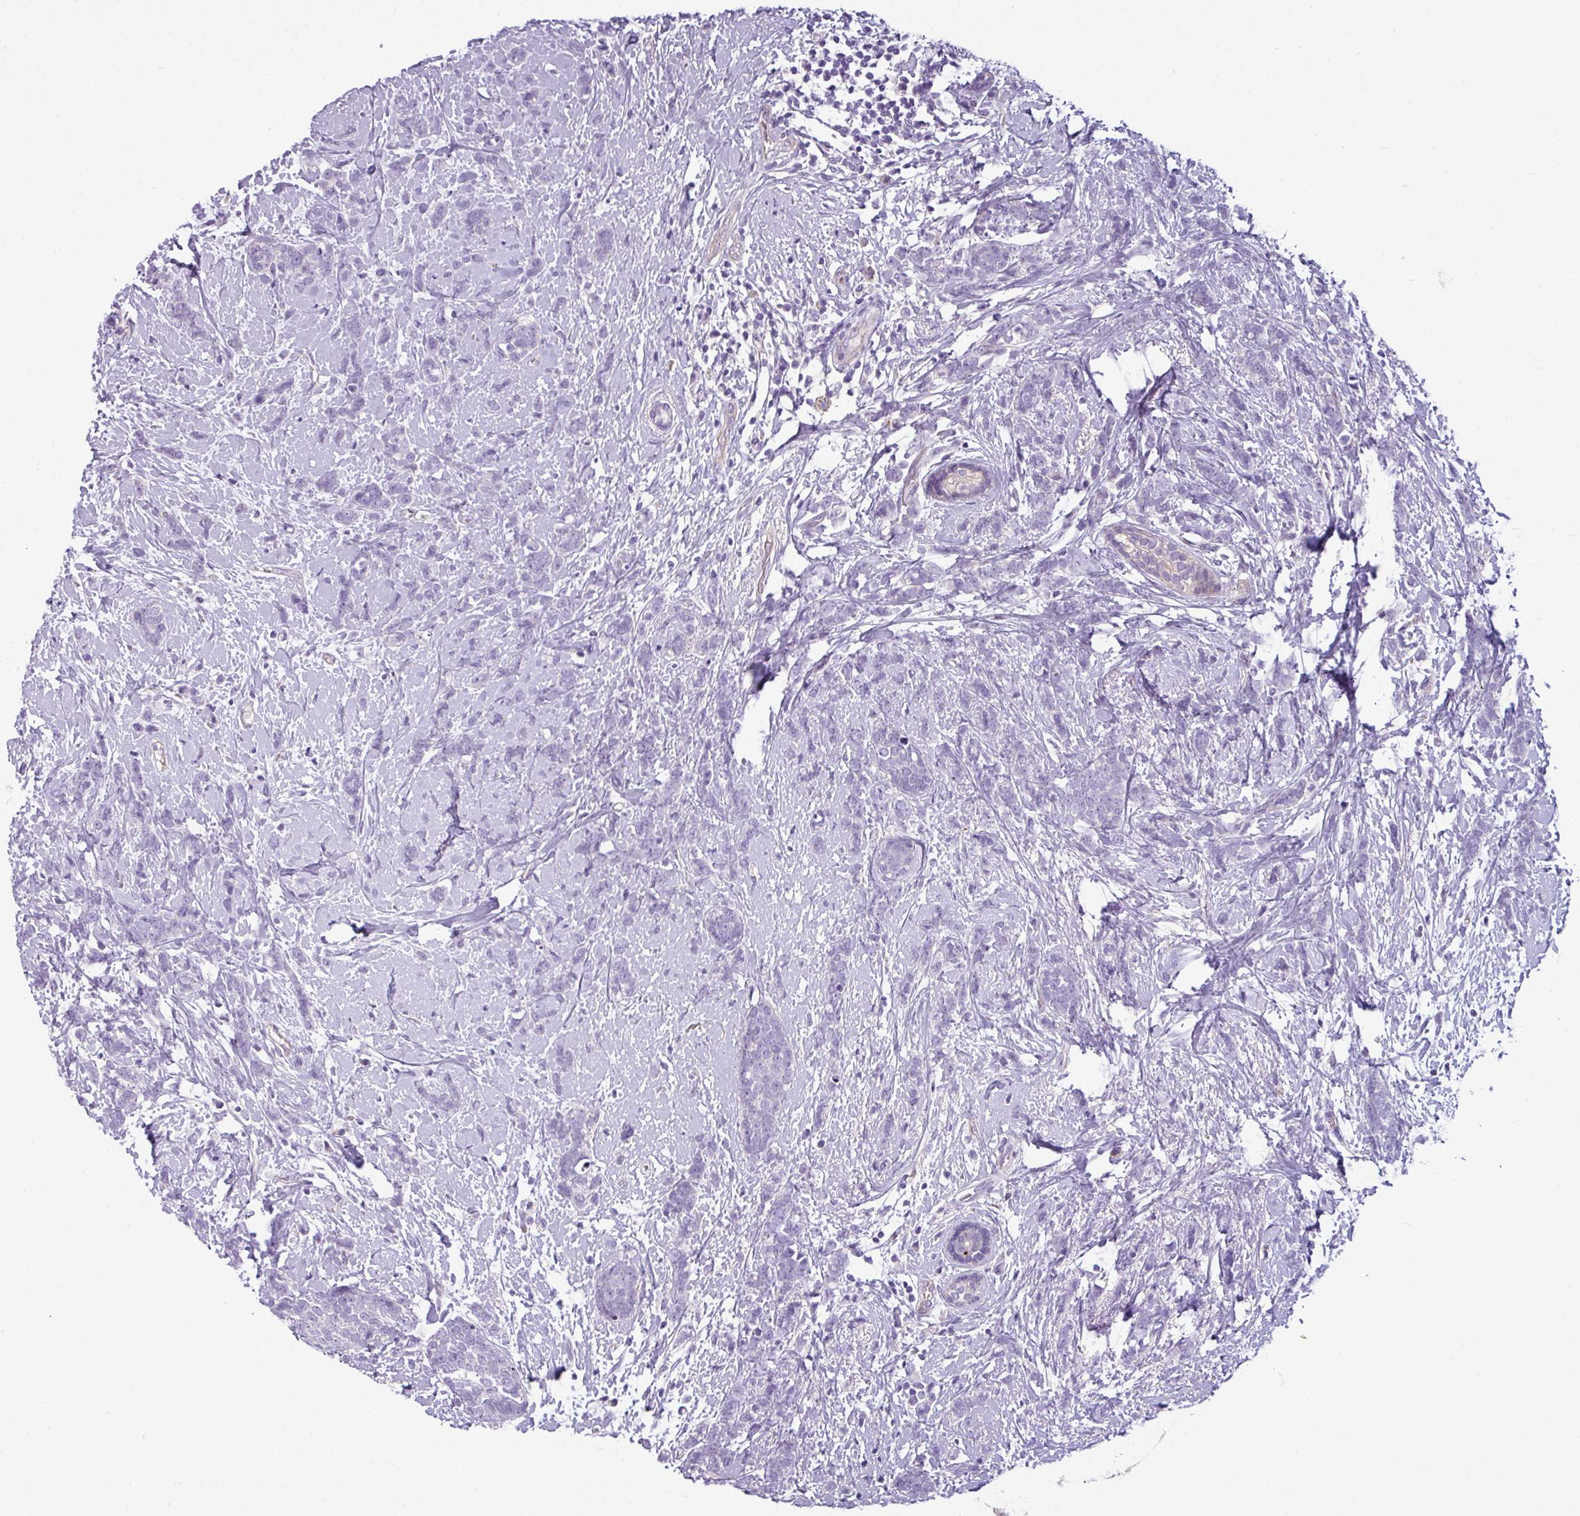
{"staining": {"intensity": "negative", "quantity": "none", "location": "none"}, "tissue": "breast cancer", "cell_type": "Tumor cells", "image_type": "cancer", "snomed": [{"axis": "morphology", "description": "Lobular carcinoma"}, {"axis": "topography", "description": "Breast"}], "caption": "Image shows no protein staining in tumor cells of breast cancer (lobular carcinoma) tissue.", "gene": "TMEM178B", "patient": {"sex": "female", "age": 58}}